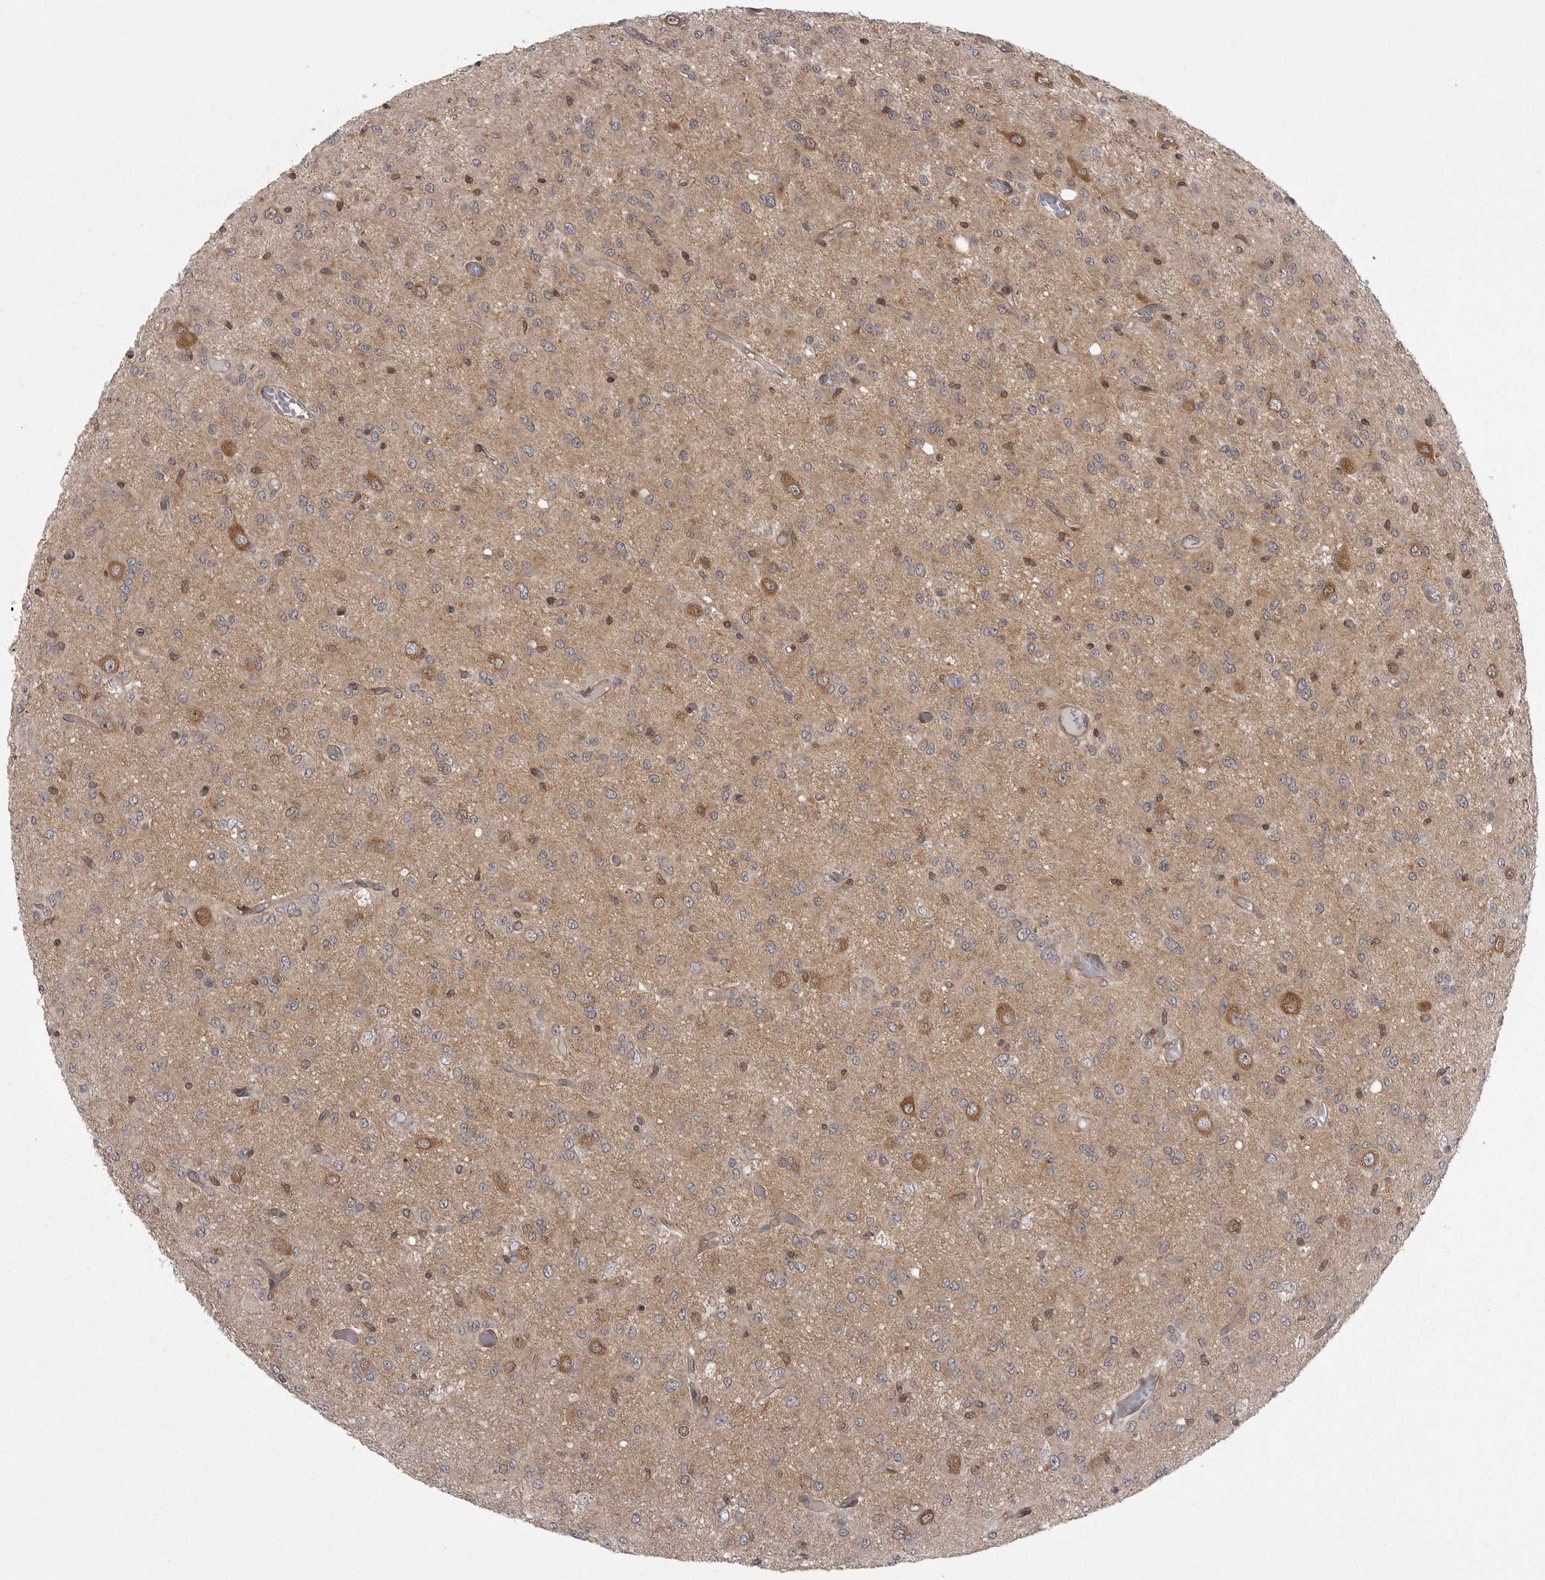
{"staining": {"intensity": "weak", "quantity": "<25%", "location": "cytoplasmic/membranous"}, "tissue": "glioma", "cell_type": "Tumor cells", "image_type": "cancer", "snomed": [{"axis": "morphology", "description": "Glioma, malignant, High grade"}, {"axis": "topography", "description": "Brain"}], "caption": "A high-resolution image shows immunohistochemistry (IHC) staining of glioma, which reveals no significant positivity in tumor cells.", "gene": "STK24", "patient": {"sex": "female", "age": 59}}